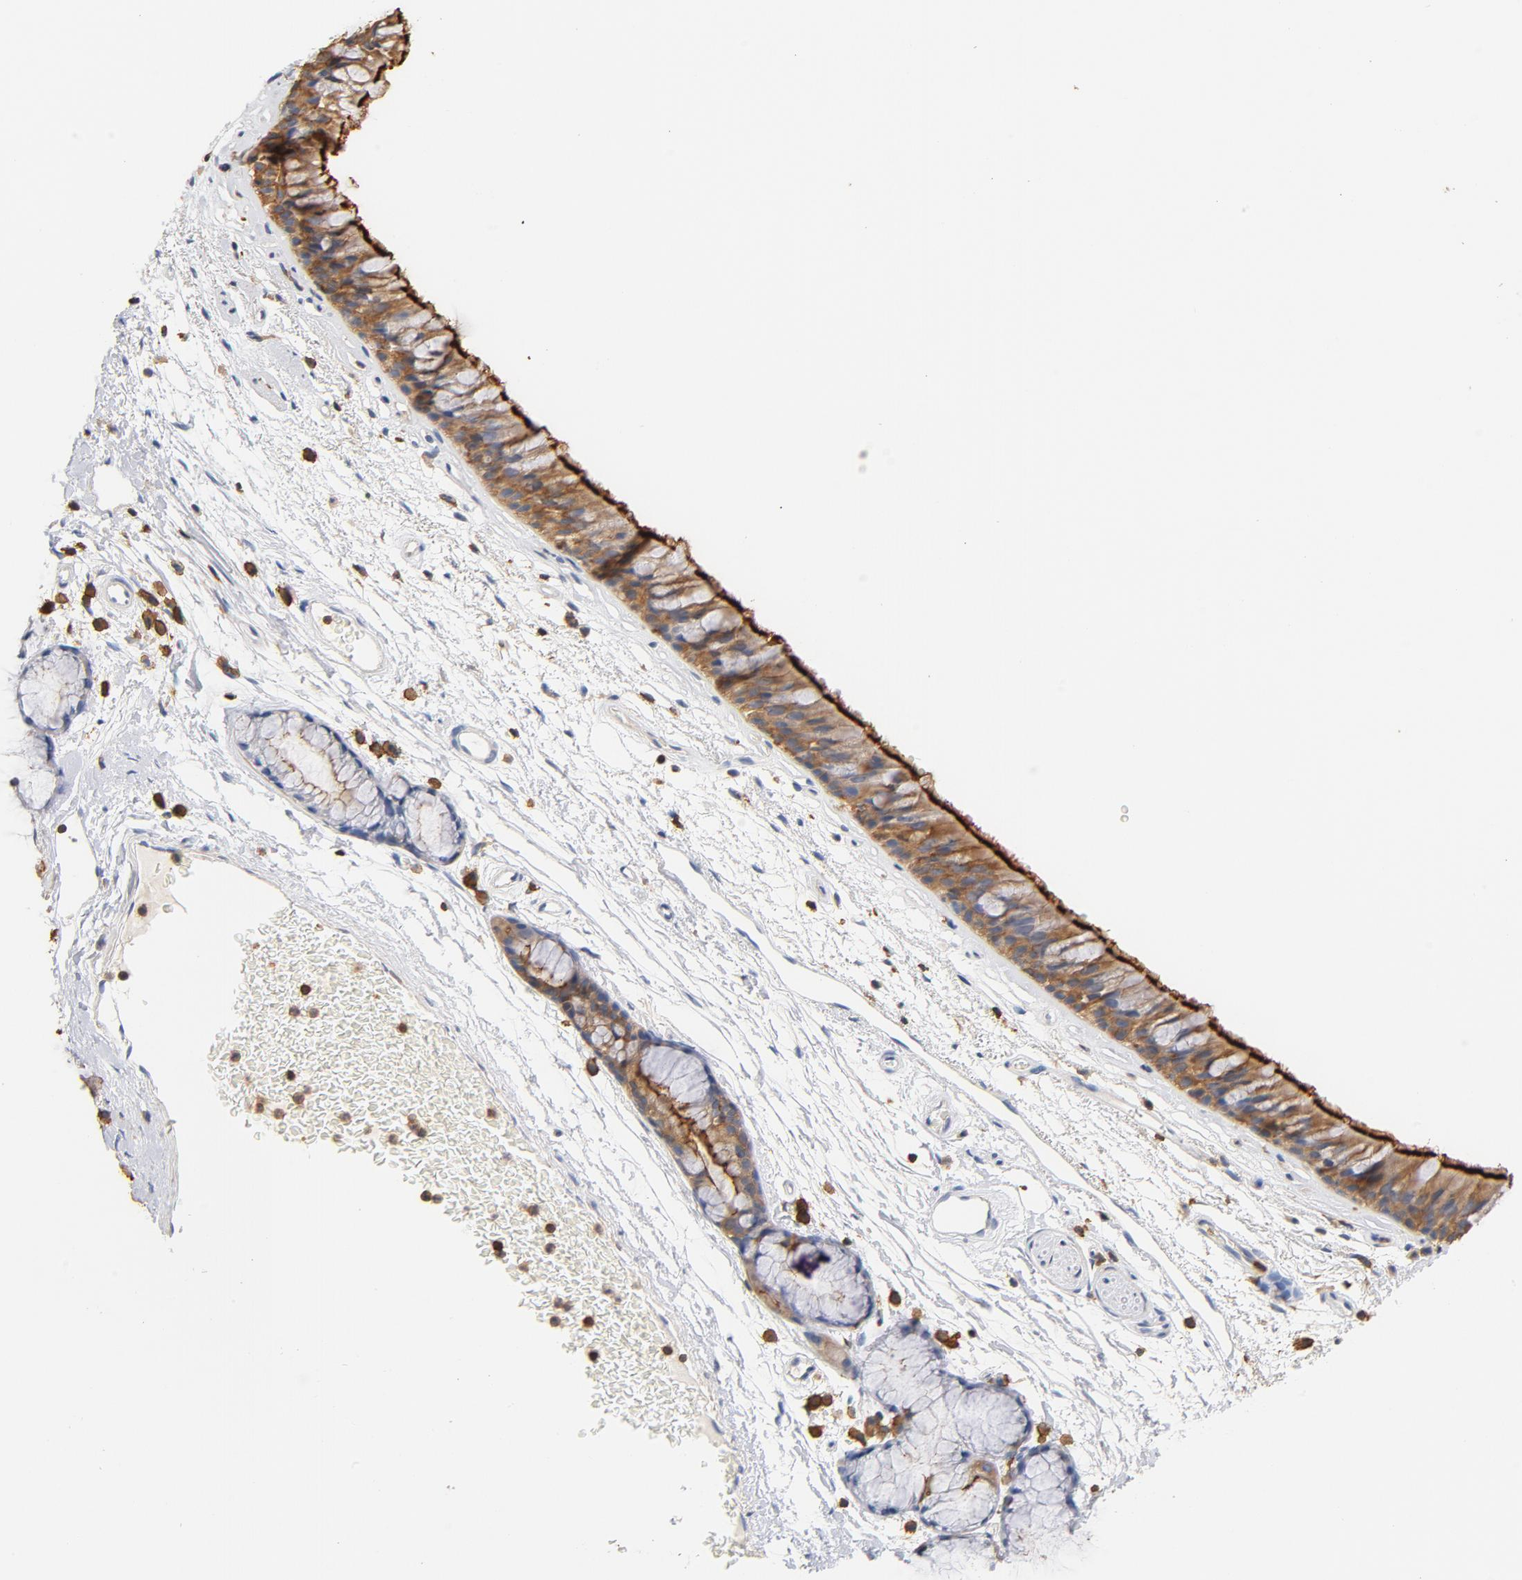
{"staining": {"intensity": "strong", "quantity": ">75%", "location": "cytoplasmic/membranous"}, "tissue": "bronchus", "cell_type": "Respiratory epithelial cells", "image_type": "normal", "snomed": [{"axis": "morphology", "description": "Normal tissue, NOS"}, {"axis": "morphology", "description": "Adenocarcinoma, NOS"}, {"axis": "topography", "description": "Bronchus"}, {"axis": "topography", "description": "Lung"}], "caption": "DAB (3,3'-diaminobenzidine) immunohistochemical staining of unremarkable bronchus reveals strong cytoplasmic/membranous protein positivity in about >75% of respiratory epithelial cells. Nuclei are stained in blue.", "gene": "EZR", "patient": {"sex": "female", "age": 54}}